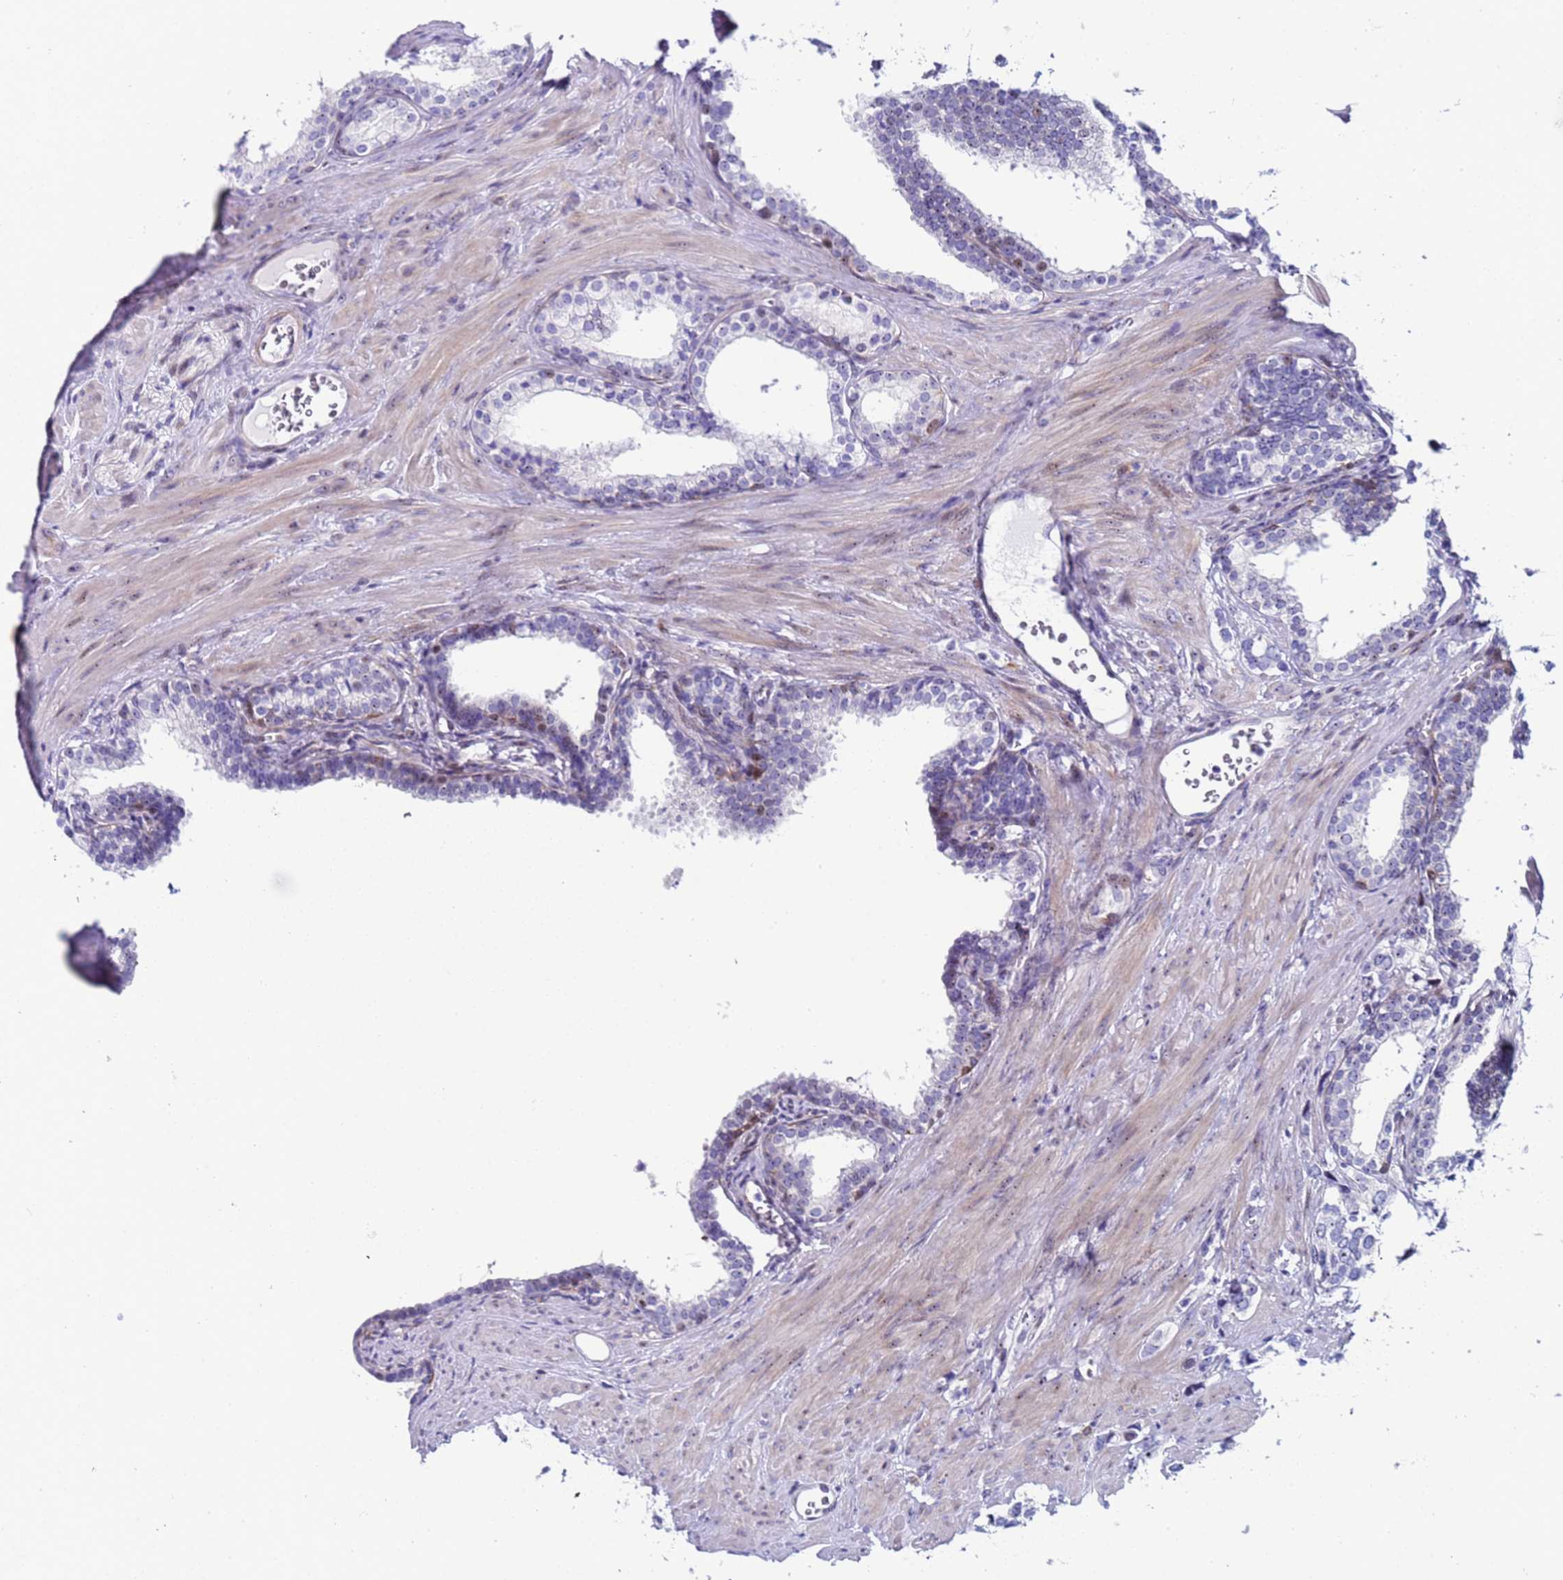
{"staining": {"intensity": "negative", "quantity": "none", "location": "none"}, "tissue": "prostate cancer", "cell_type": "Tumor cells", "image_type": "cancer", "snomed": [{"axis": "morphology", "description": "Adenocarcinoma, High grade"}, {"axis": "topography", "description": "Prostate"}], "caption": "Human prostate cancer stained for a protein using immunohistochemistry shows no expression in tumor cells.", "gene": "POP5", "patient": {"sex": "male", "age": 66}}